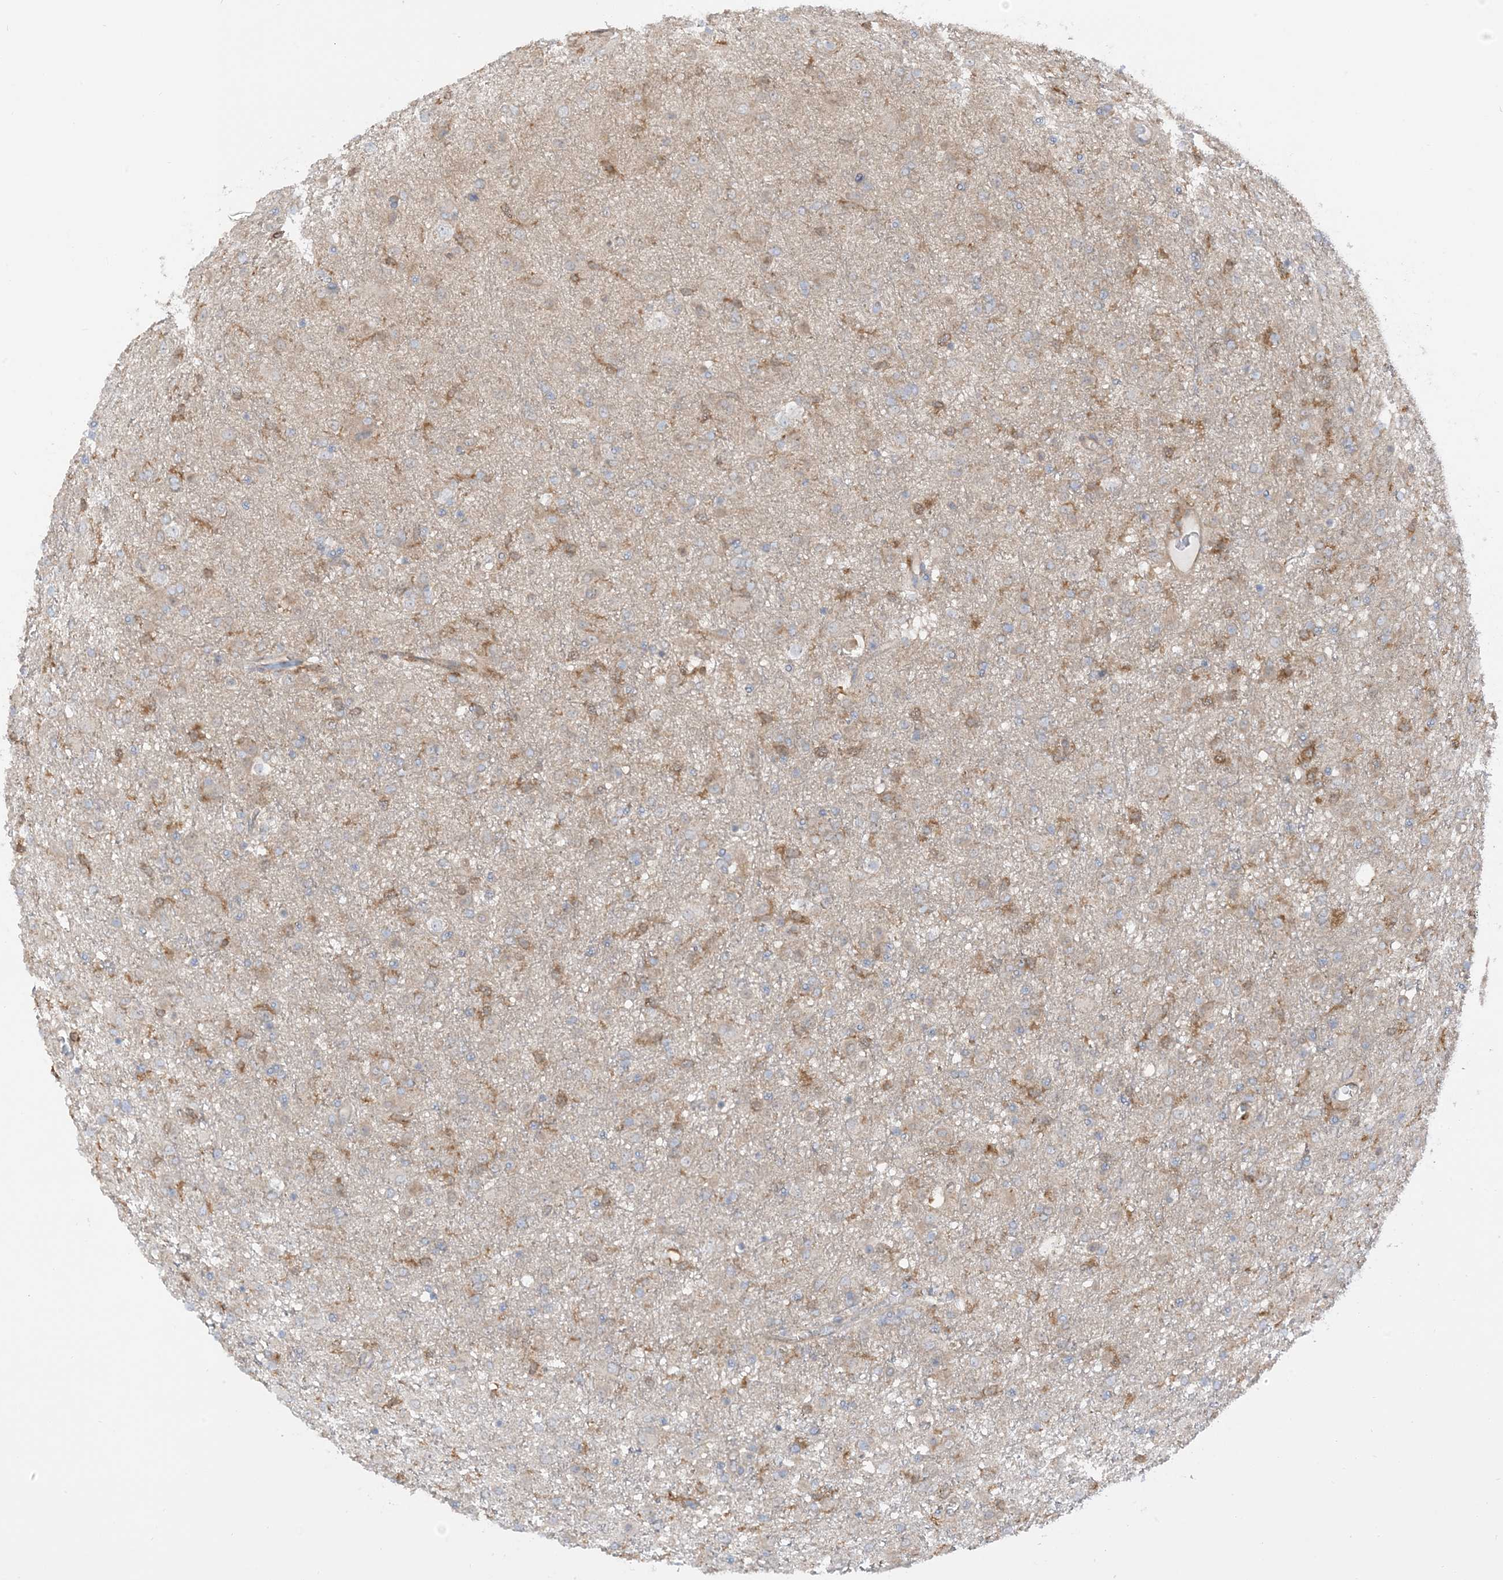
{"staining": {"intensity": "weak", "quantity": "<25%", "location": "cytoplasmic/membranous"}, "tissue": "glioma", "cell_type": "Tumor cells", "image_type": "cancer", "snomed": [{"axis": "morphology", "description": "Glioma, malignant, Low grade"}, {"axis": "topography", "description": "Brain"}], "caption": "This histopathology image is of glioma stained with IHC to label a protein in brown with the nuclei are counter-stained blue. There is no staining in tumor cells.", "gene": "CAPZB", "patient": {"sex": "male", "age": 65}}